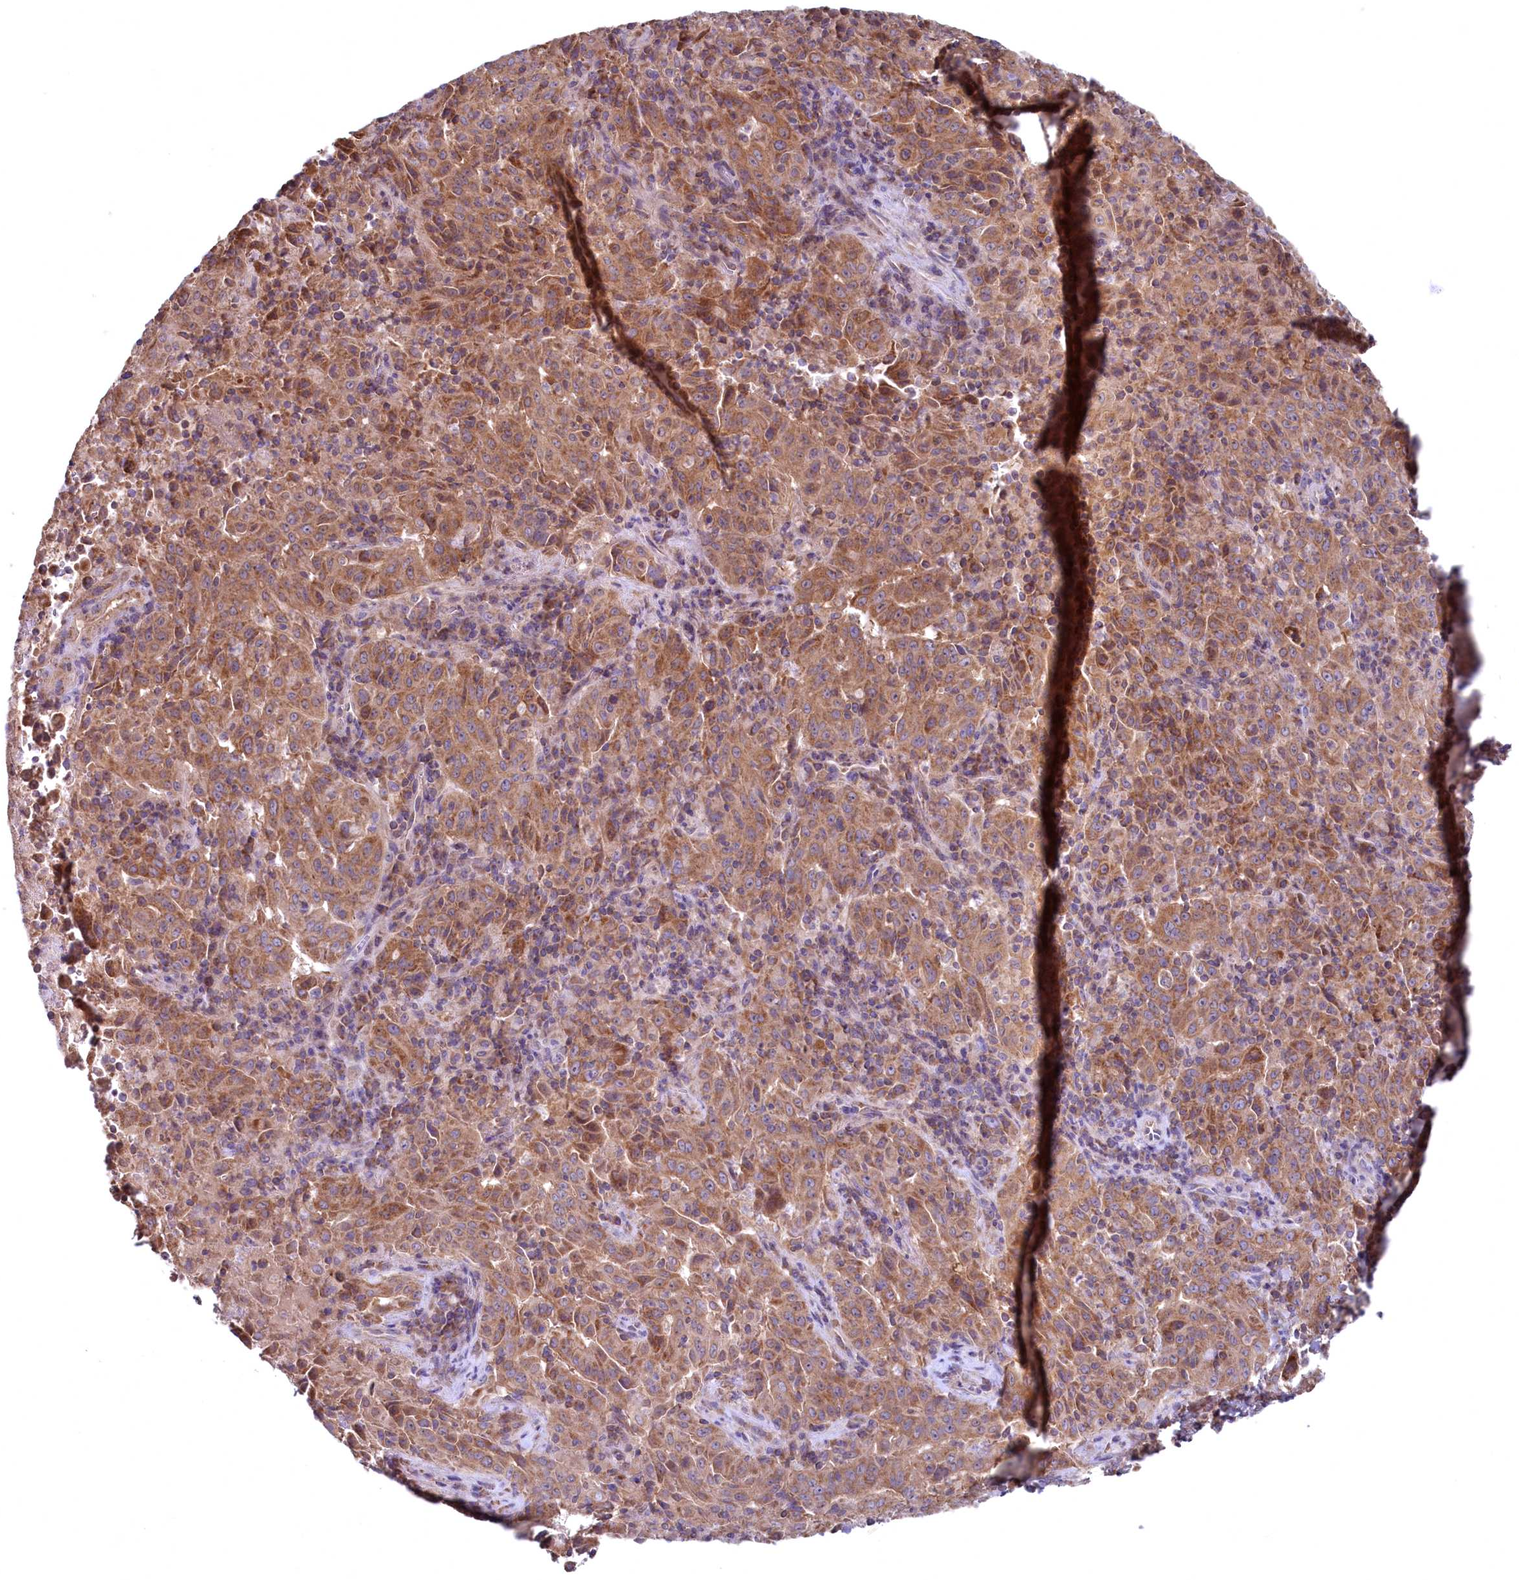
{"staining": {"intensity": "moderate", "quantity": ">75%", "location": "cytoplasmic/membranous"}, "tissue": "pancreatic cancer", "cell_type": "Tumor cells", "image_type": "cancer", "snomed": [{"axis": "morphology", "description": "Adenocarcinoma, NOS"}, {"axis": "topography", "description": "Pancreas"}], "caption": "Immunohistochemical staining of human adenocarcinoma (pancreatic) exhibits medium levels of moderate cytoplasmic/membranous positivity in about >75% of tumor cells.", "gene": "MRPL57", "patient": {"sex": "male", "age": 63}}